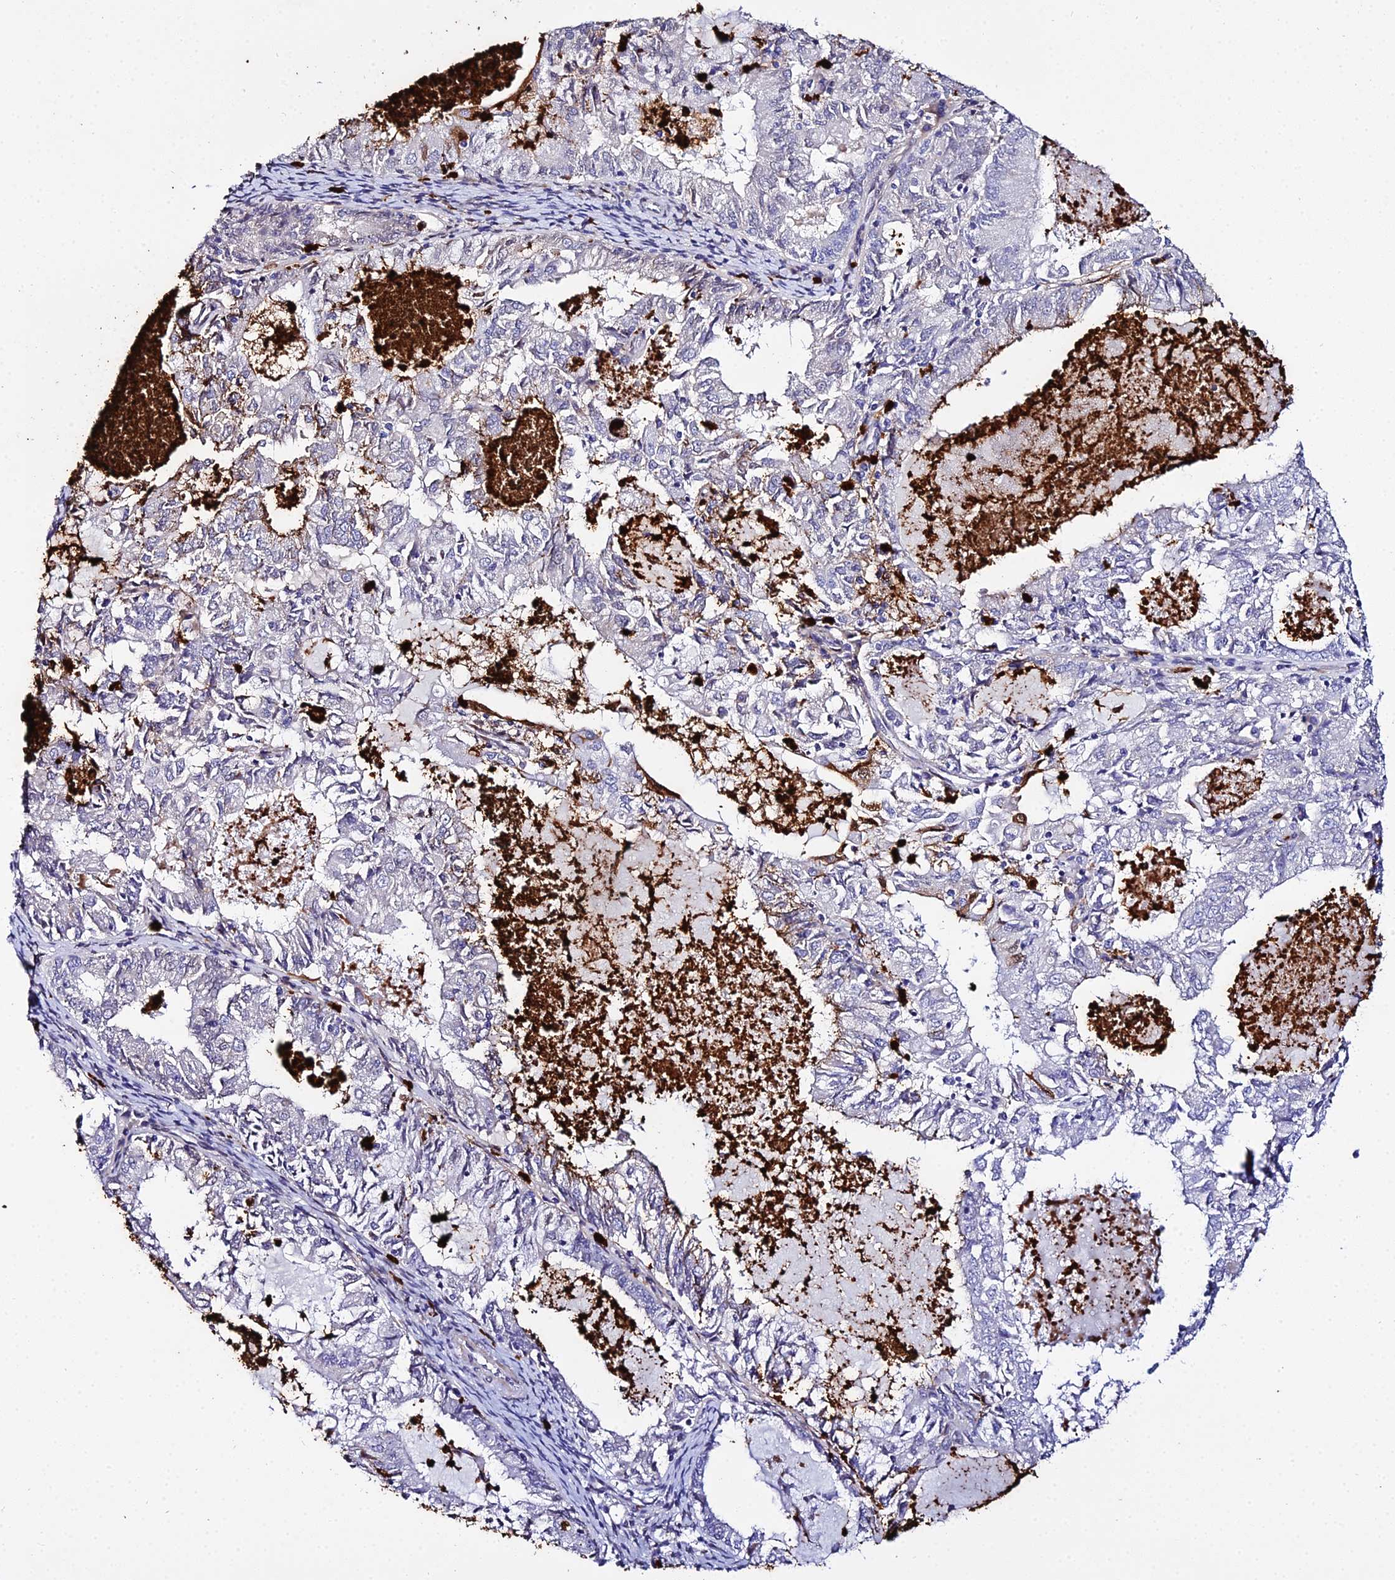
{"staining": {"intensity": "negative", "quantity": "none", "location": "none"}, "tissue": "endometrial cancer", "cell_type": "Tumor cells", "image_type": "cancer", "snomed": [{"axis": "morphology", "description": "Adenocarcinoma, NOS"}, {"axis": "topography", "description": "Endometrium"}], "caption": "Protein analysis of endometrial cancer reveals no significant positivity in tumor cells.", "gene": "MCM10", "patient": {"sex": "female", "age": 57}}